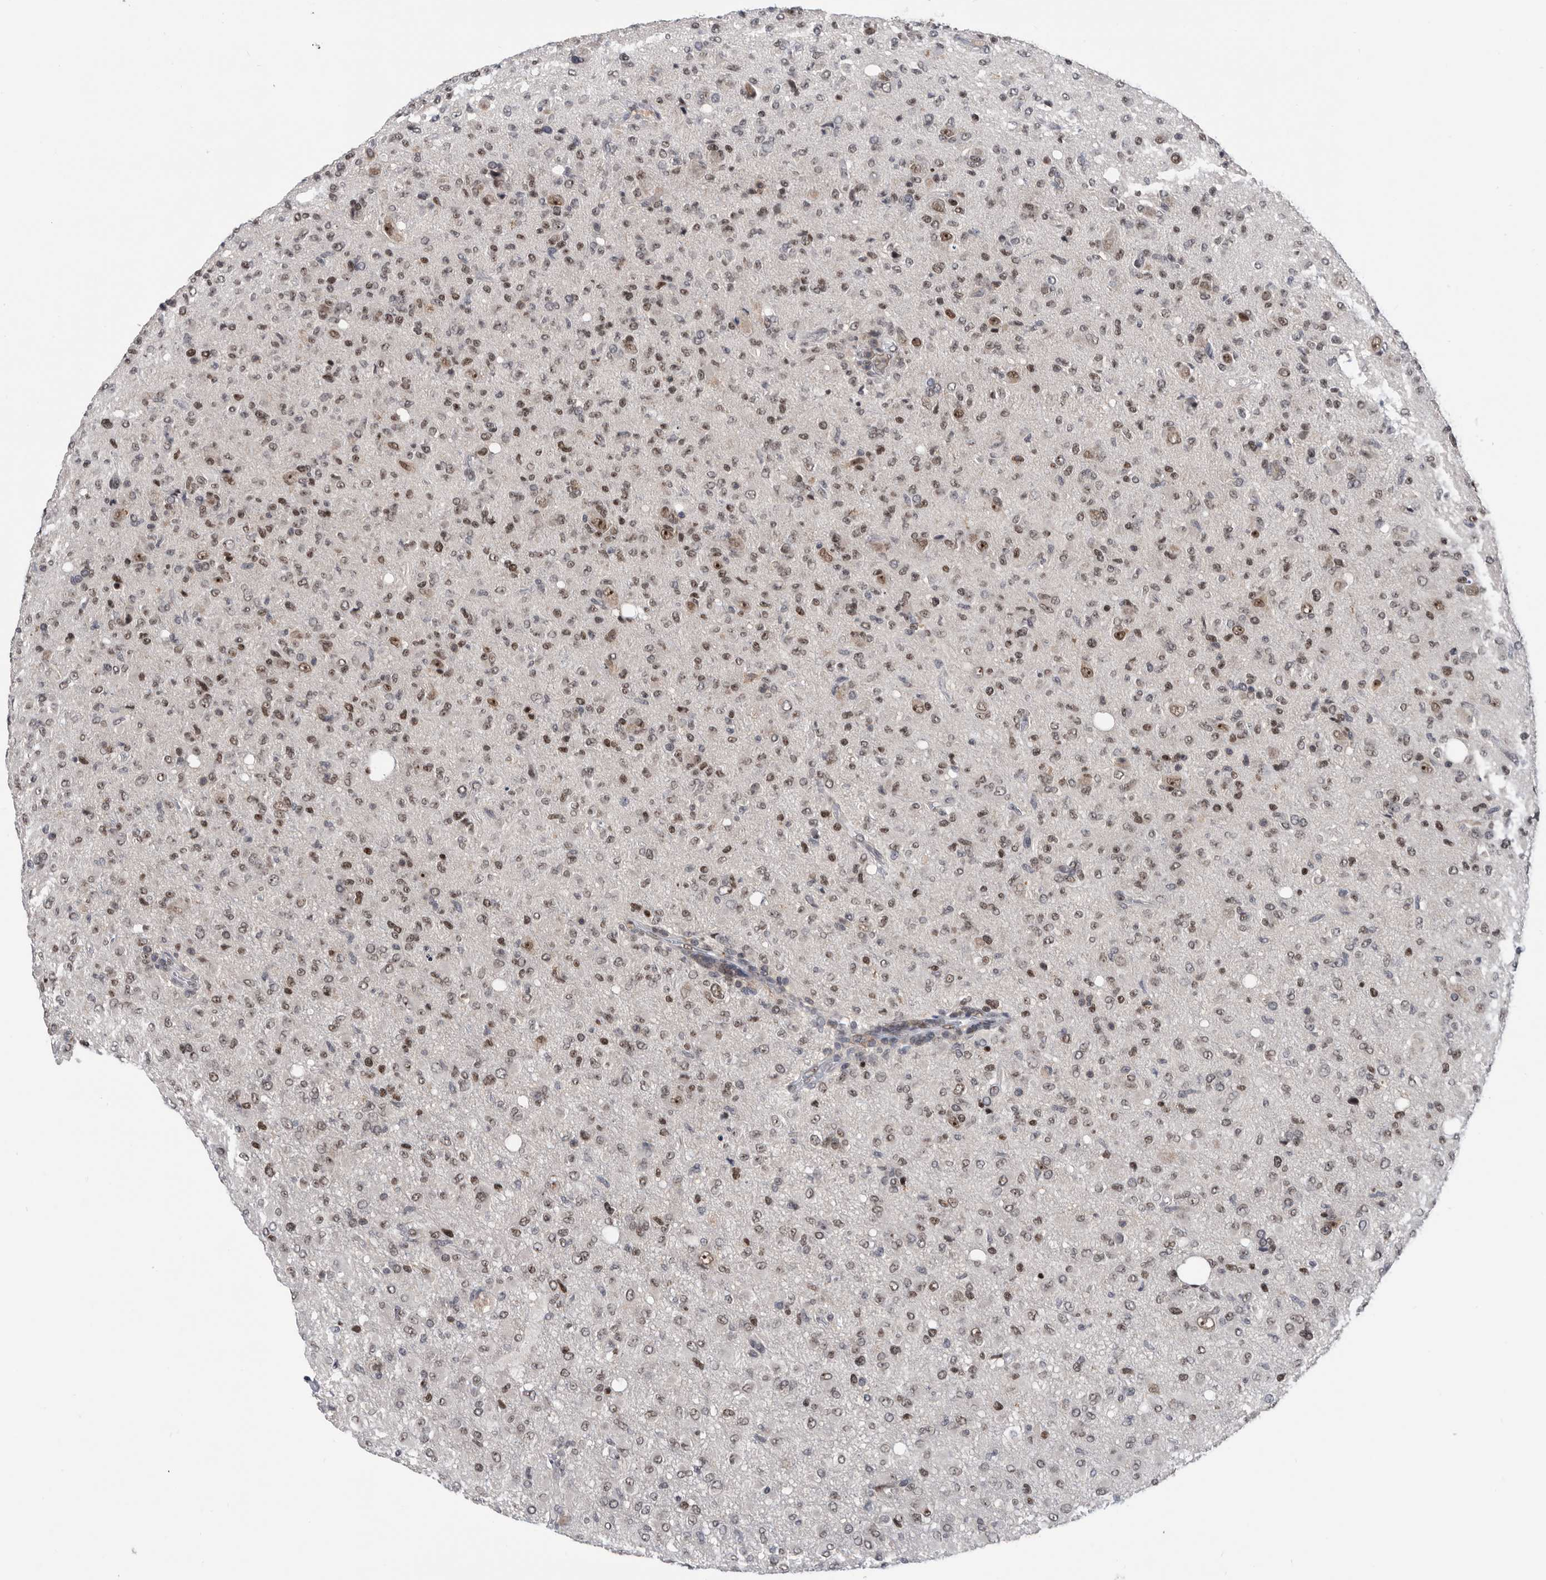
{"staining": {"intensity": "moderate", "quantity": "25%-75%", "location": "nuclear"}, "tissue": "glioma", "cell_type": "Tumor cells", "image_type": "cancer", "snomed": [{"axis": "morphology", "description": "Glioma, malignant, High grade"}, {"axis": "topography", "description": "Brain"}], "caption": "Immunohistochemistry histopathology image of neoplastic tissue: glioma stained using immunohistochemistry (IHC) shows medium levels of moderate protein expression localized specifically in the nuclear of tumor cells, appearing as a nuclear brown color.", "gene": "ZNF260", "patient": {"sex": "female", "age": 57}}